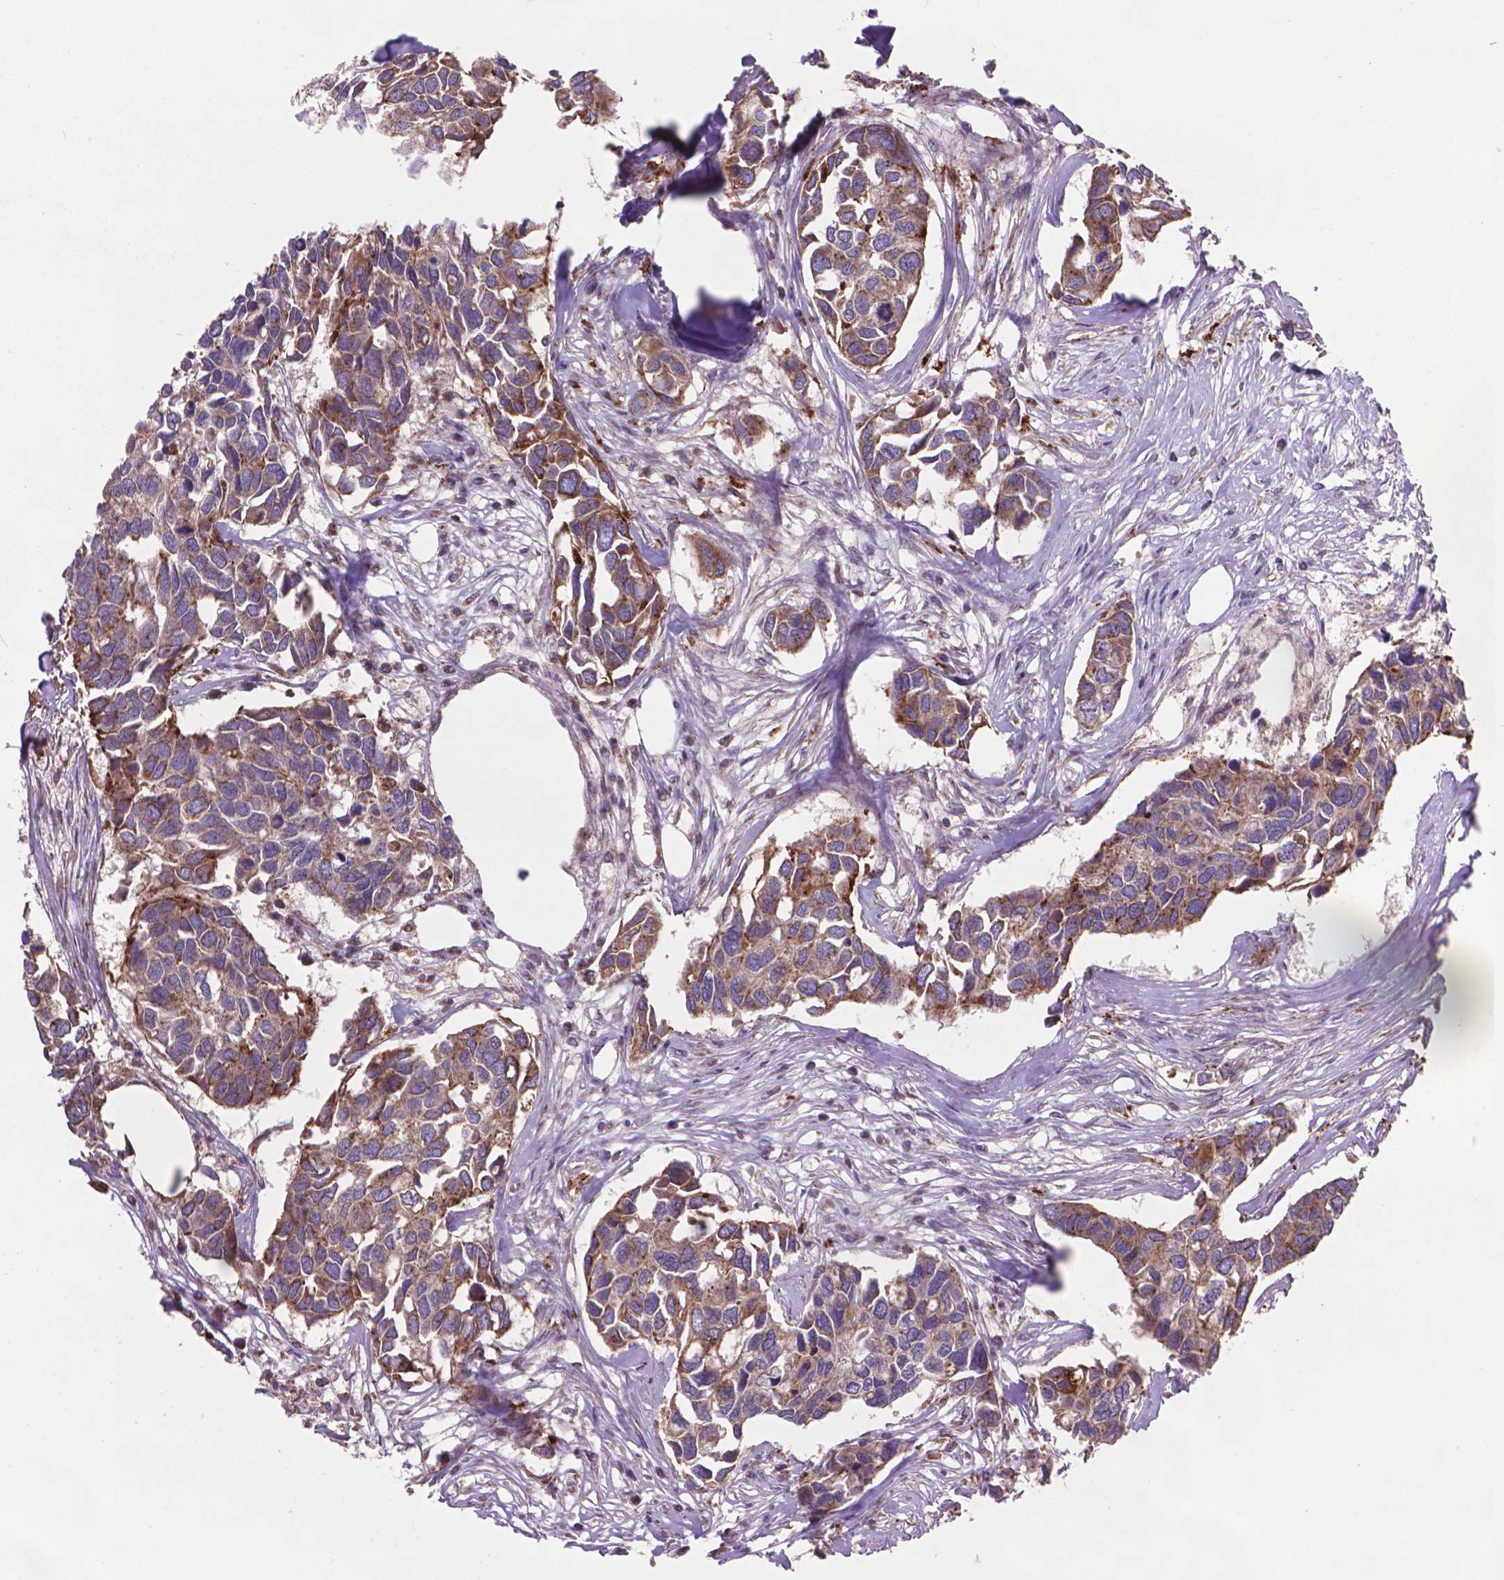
{"staining": {"intensity": "moderate", "quantity": ">75%", "location": "cytoplasmic/membranous"}, "tissue": "breast cancer", "cell_type": "Tumor cells", "image_type": "cancer", "snomed": [{"axis": "morphology", "description": "Duct carcinoma"}, {"axis": "topography", "description": "Breast"}], "caption": "Immunohistochemical staining of human breast cancer demonstrates medium levels of moderate cytoplasmic/membranous protein positivity in approximately >75% of tumor cells.", "gene": "GLB1", "patient": {"sex": "female", "age": 83}}